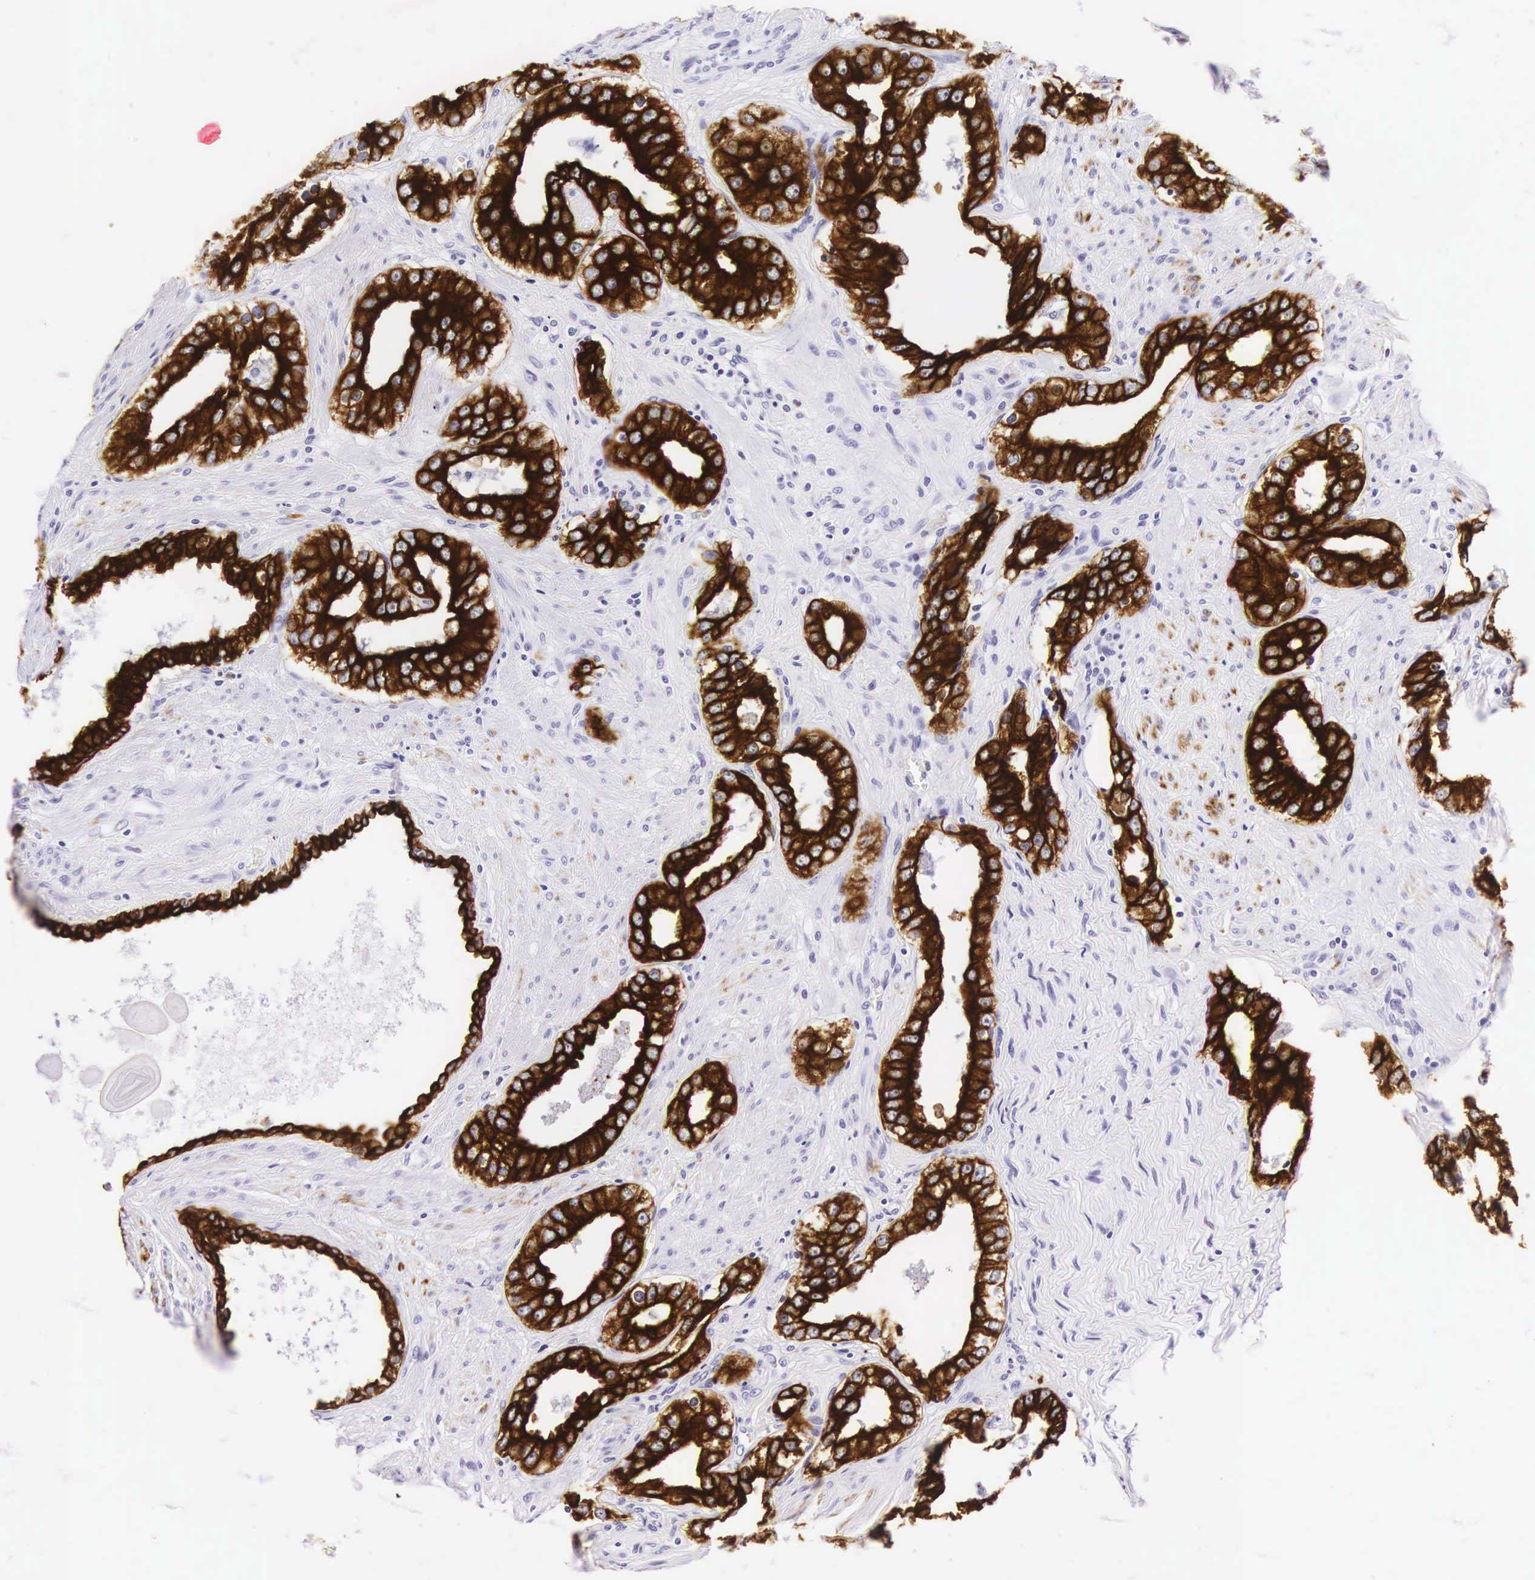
{"staining": {"intensity": "strong", "quantity": ">75%", "location": "cytoplasmic/membranous"}, "tissue": "prostate cancer", "cell_type": "Tumor cells", "image_type": "cancer", "snomed": [{"axis": "morphology", "description": "Adenocarcinoma, Medium grade"}, {"axis": "topography", "description": "Prostate"}], "caption": "High-magnification brightfield microscopy of prostate cancer (medium-grade adenocarcinoma) stained with DAB (brown) and counterstained with hematoxylin (blue). tumor cells exhibit strong cytoplasmic/membranous expression is identified in about>75% of cells. The staining was performed using DAB (3,3'-diaminobenzidine) to visualize the protein expression in brown, while the nuclei were stained in blue with hematoxylin (Magnification: 20x).", "gene": "KRT18", "patient": {"sex": "male", "age": 73}}